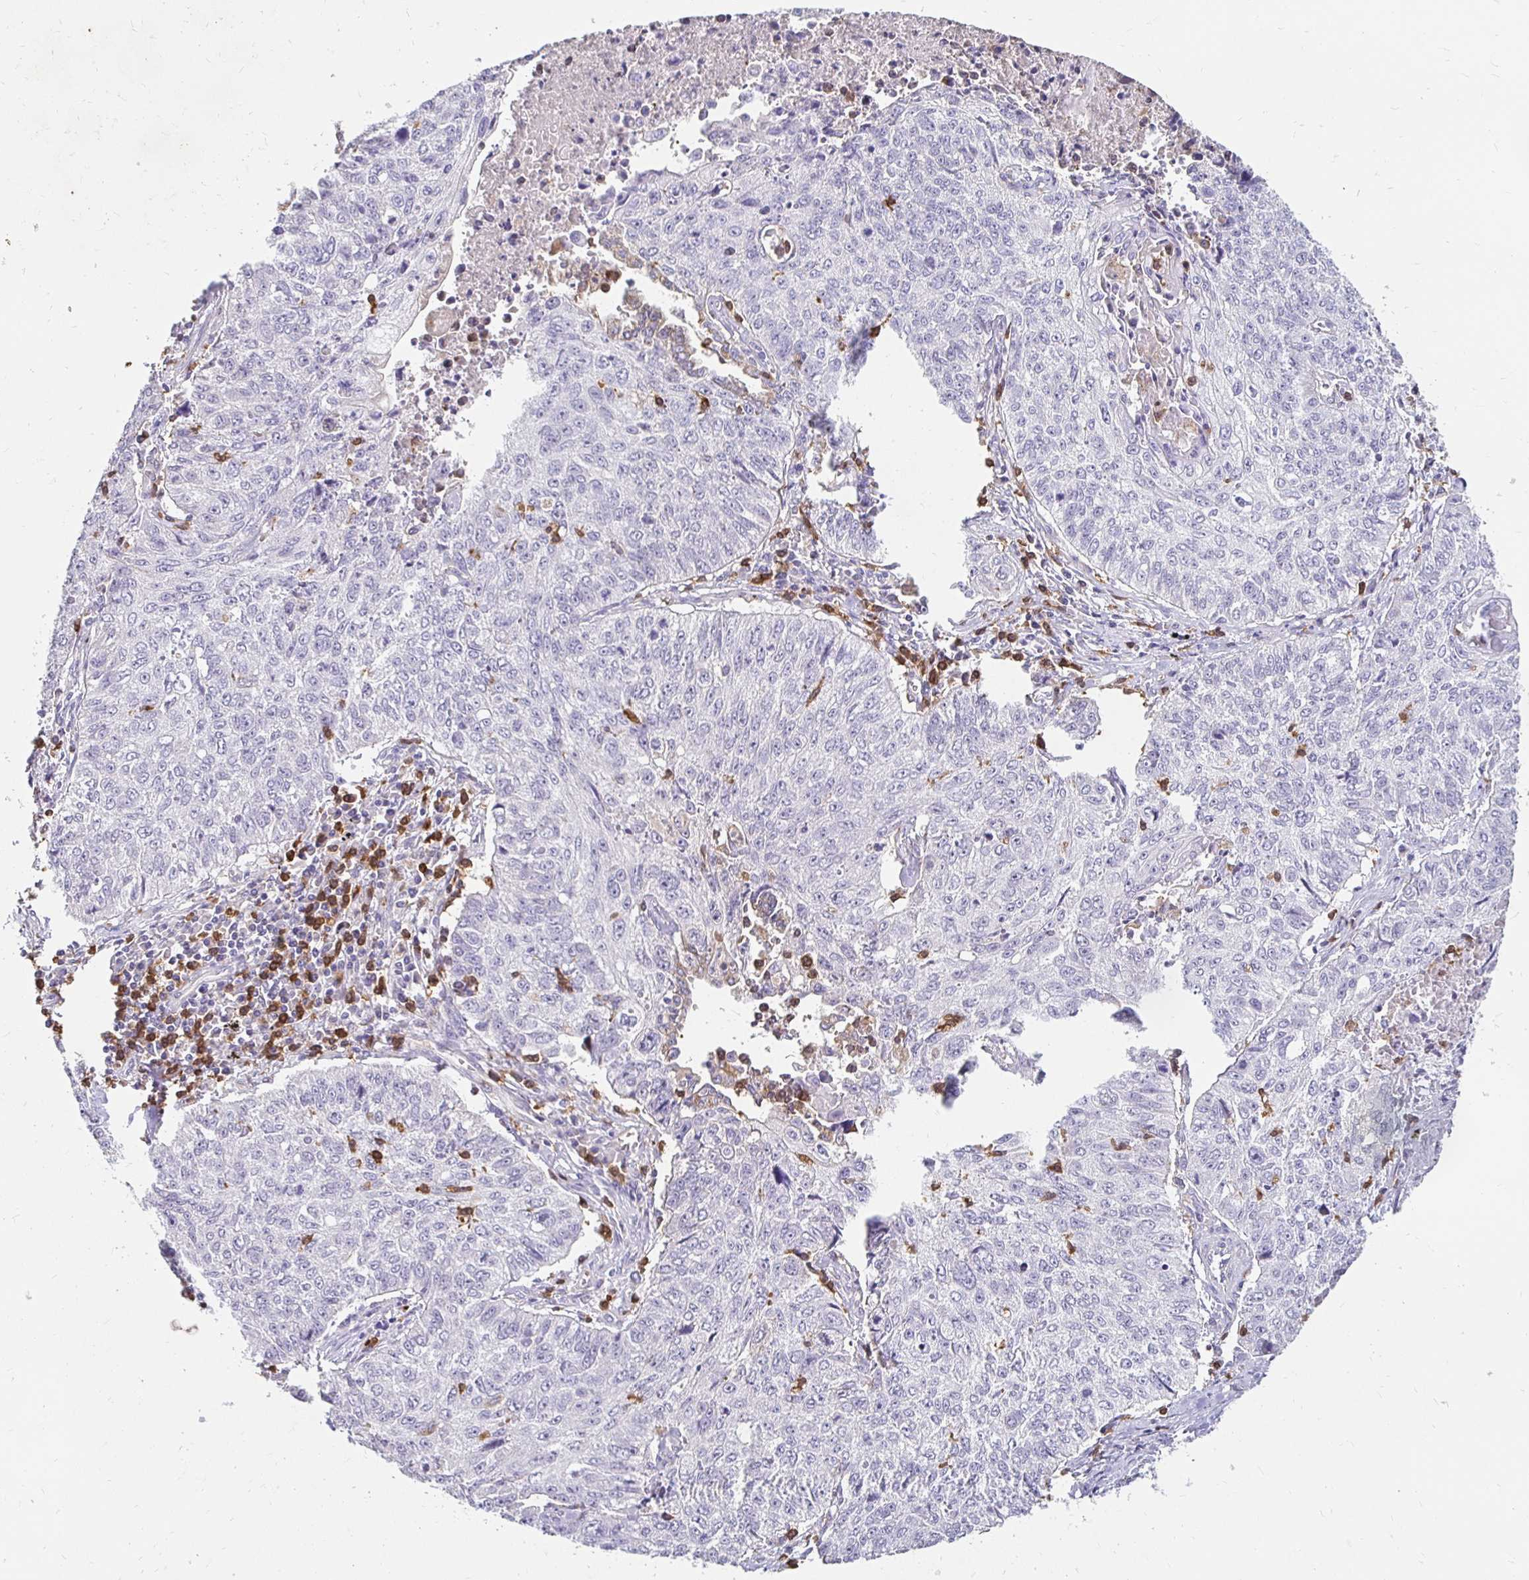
{"staining": {"intensity": "negative", "quantity": "none", "location": "none"}, "tissue": "lung cancer", "cell_type": "Tumor cells", "image_type": "cancer", "snomed": [{"axis": "morphology", "description": "Normal morphology"}, {"axis": "morphology", "description": "Aneuploidy"}, {"axis": "morphology", "description": "Squamous cell carcinoma, NOS"}, {"axis": "topography", "description": "Lymph node"}, {"axis": "topography", "description": "Lung"}], "caption": "DAB immunohistochemical staining of human lung cancer shows no significant positivity in tumor cells. (DAB (3,3'-diaminobenzidine) IHC visualized using brightfield microscopy, high magnification).", "gene": "GK2", "patient": {"sex": "female", "age": 76}}